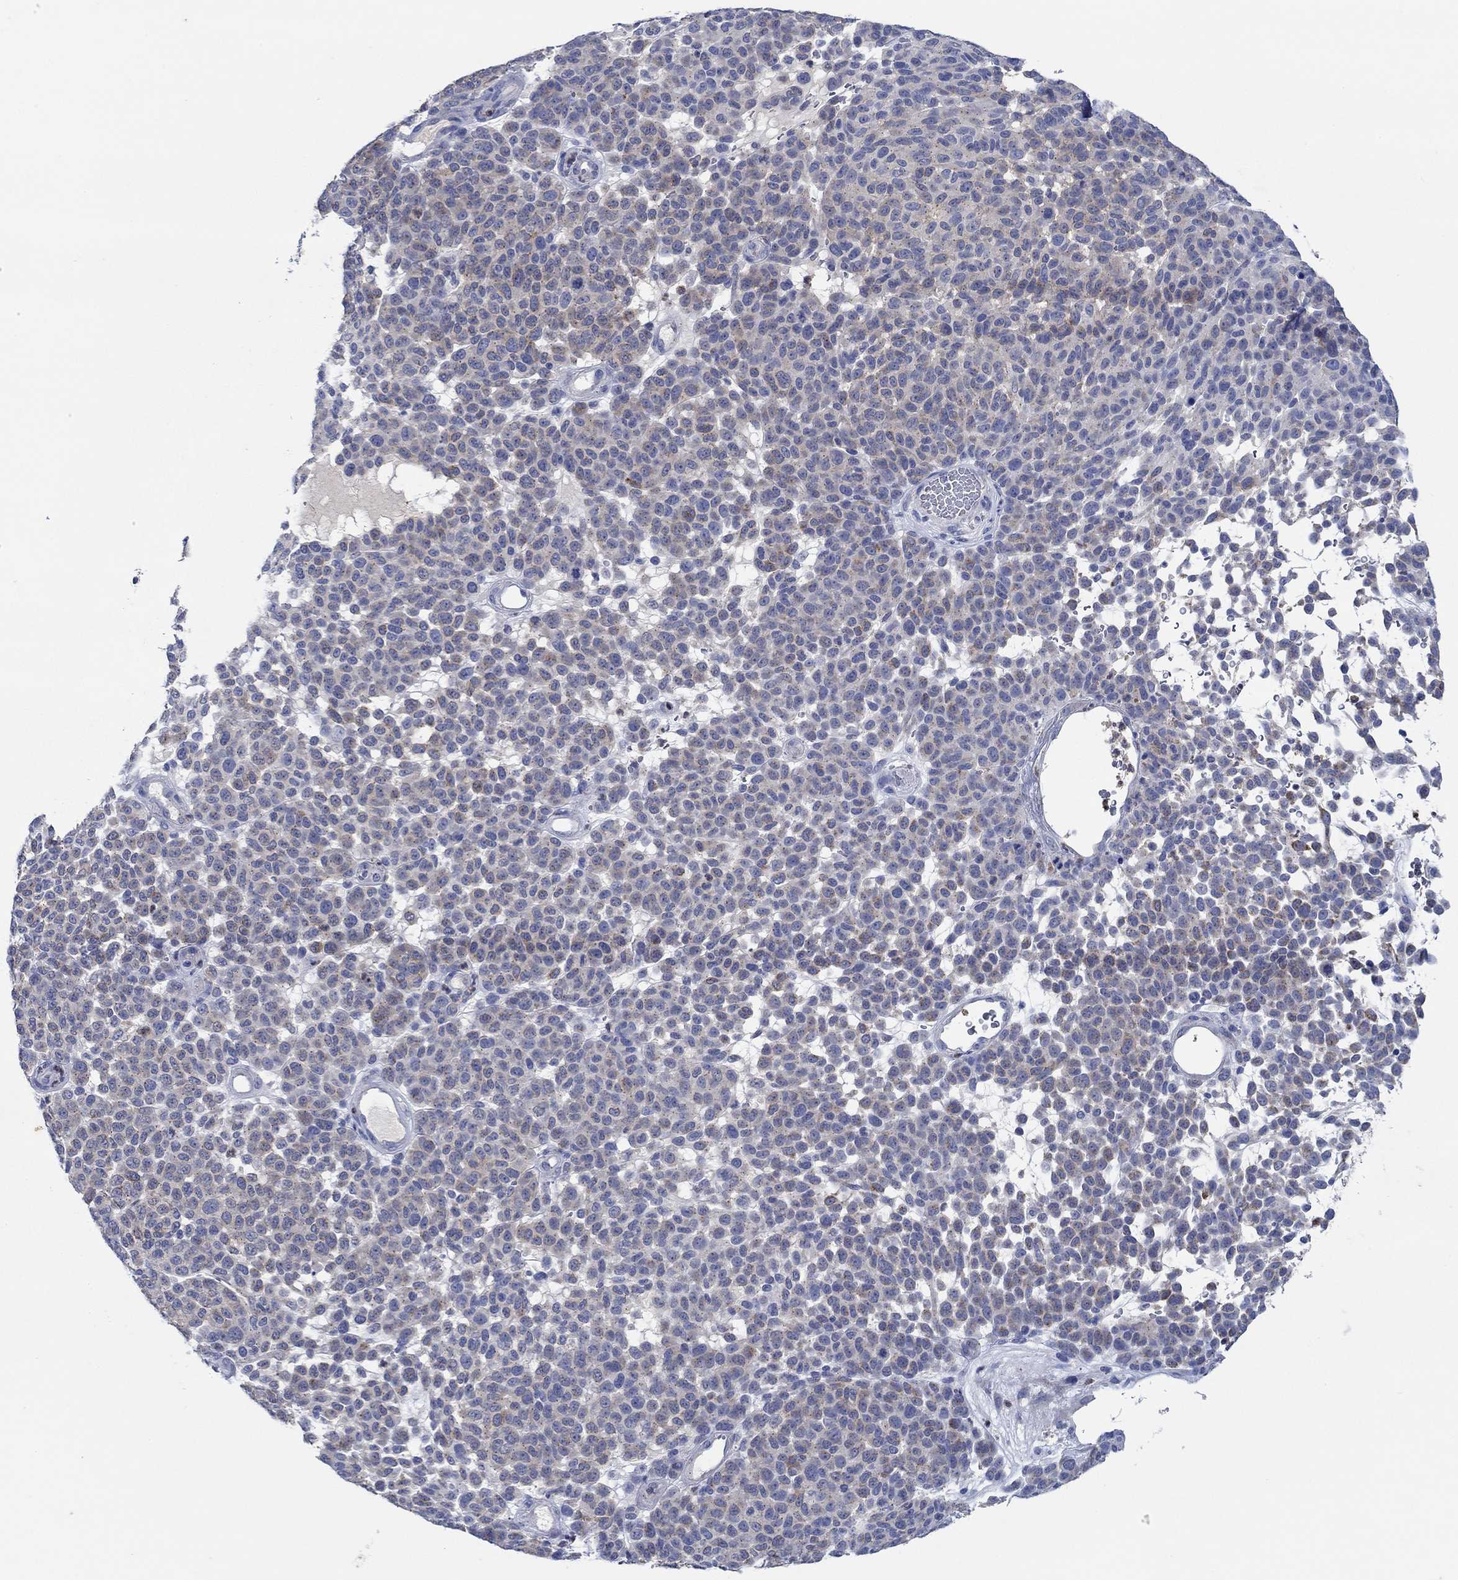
{"staining": {"intensity": "strong", "quantity": "25%-75%", "location": "cytoplasmic/membranous"}, "tissue": "melanoma", "cell_type": "Tumor cells", "image_type": "cancer", "snomed": [{"axis": "morphology", "description": "Malignant melanoma, NOS"}, {"axis": "topography", "description": "Skin"}], "caption": "The photomicrograph demonstrates immunohistochemical staining of malignant melanoma. There is strong cytoplasmic/membranous expression is appreciated in about 25%-75% of tumor cells. The protein of interest is stained brown, and the nuclei are stained in blue (DAB IHC with brightfield microscopy, high magnification).", "gene": "CPM", "patient": {"sex": "male", "age": 59}}